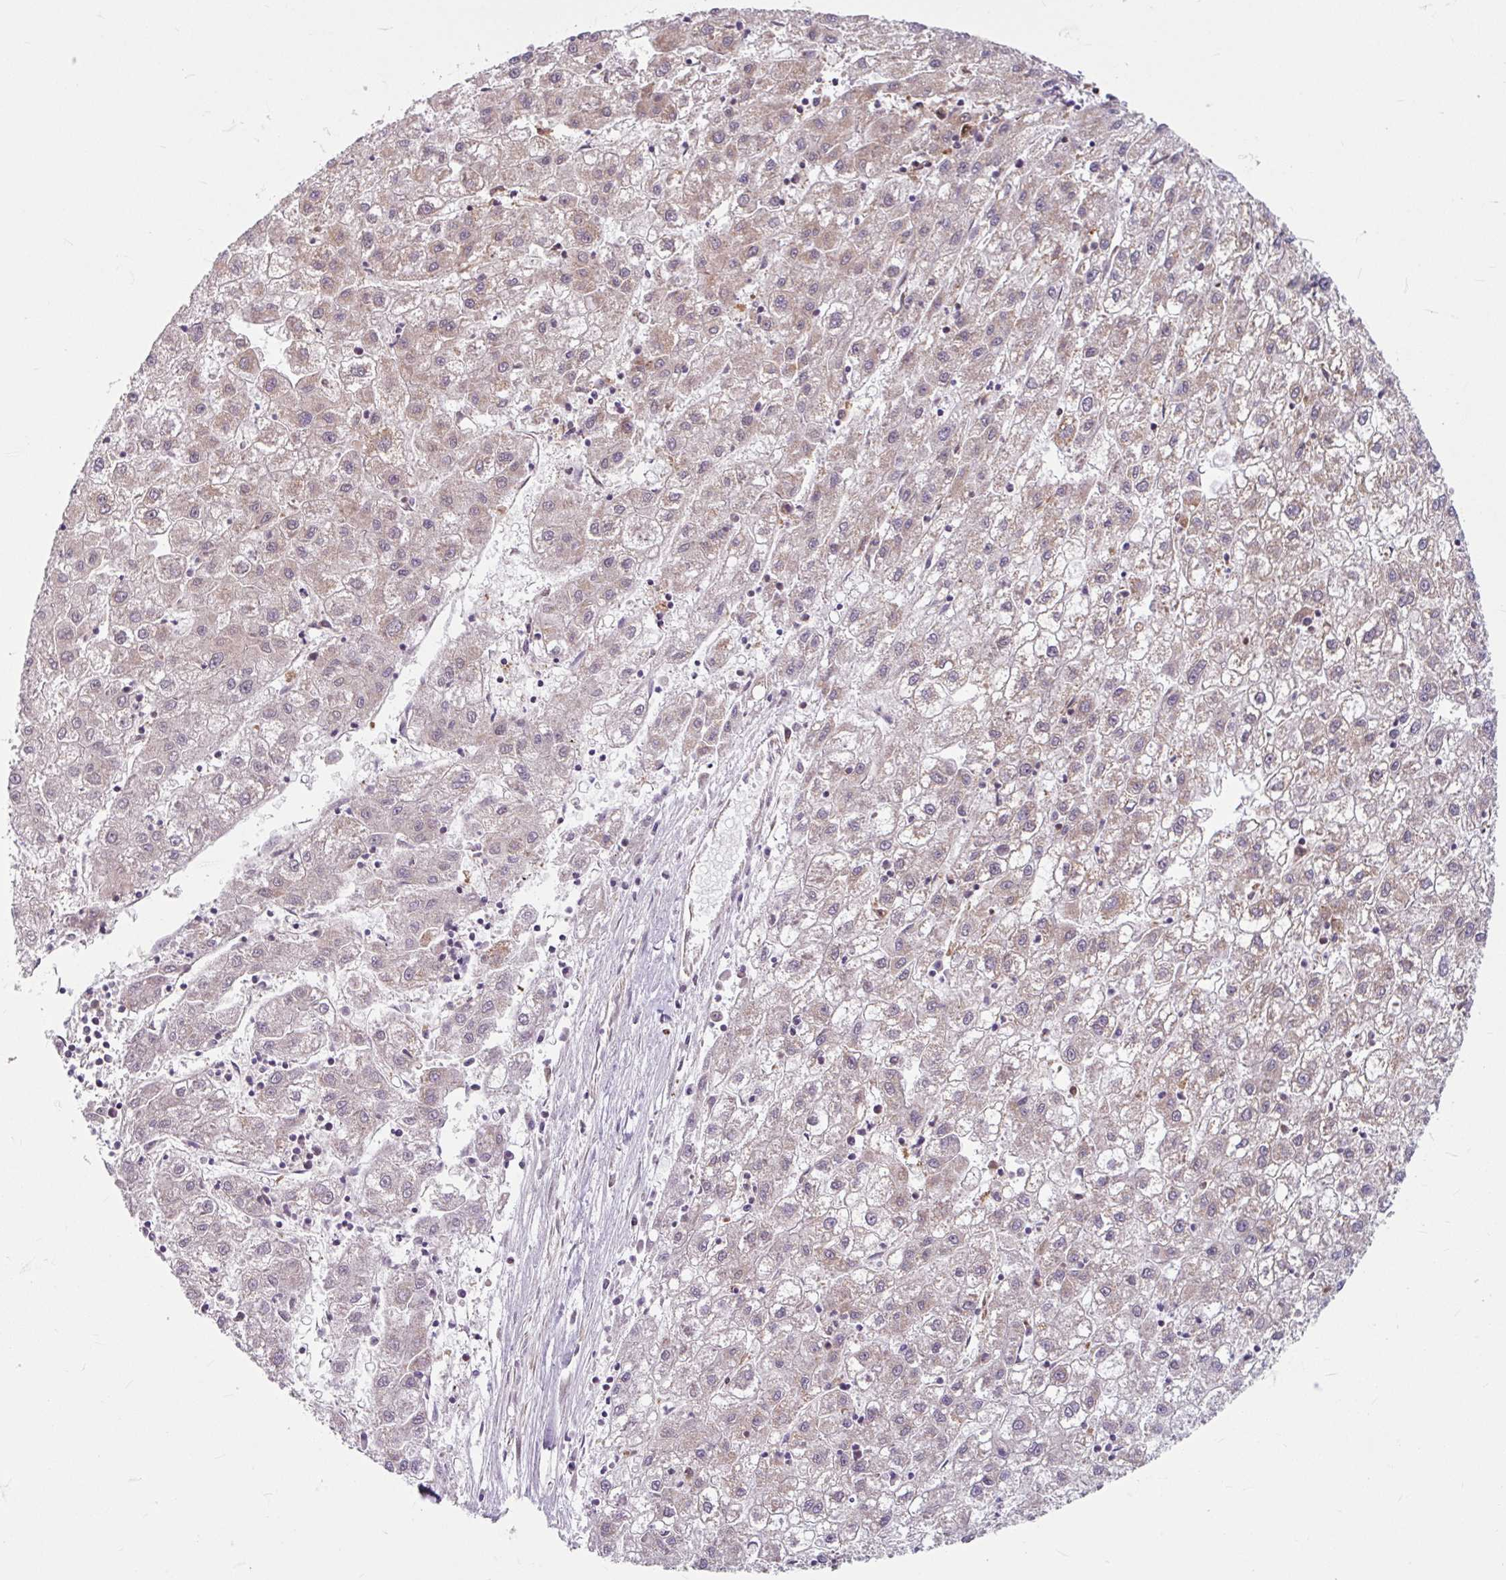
{"staining": {"intensity": "weak", "quantity": "25%-75%", "location": "cytoplasmic/membranous"}, "tissue": "liver cancer", "cell_type": "Tumor cells", "image_type": "cancer", "snomed": [{"axis": "morphology", "description": "Carcinoma, Hepatocellular, NOS"}, {"axis": "topography", "description": "Liver"}], "caption": "Immunohistochemical staining of human liver cancer (hepatocellular carcinoma) displays low levels of weak cytoplasmic/membranous staining in about 25%-75% of tumor cells. The staining was performed using DAB, with brown indicating positive protein expression. Nuclei are stained blue with hematoxylin.", "gene": "DAAM2", "patient": {"sex": "male", "age": 72}}